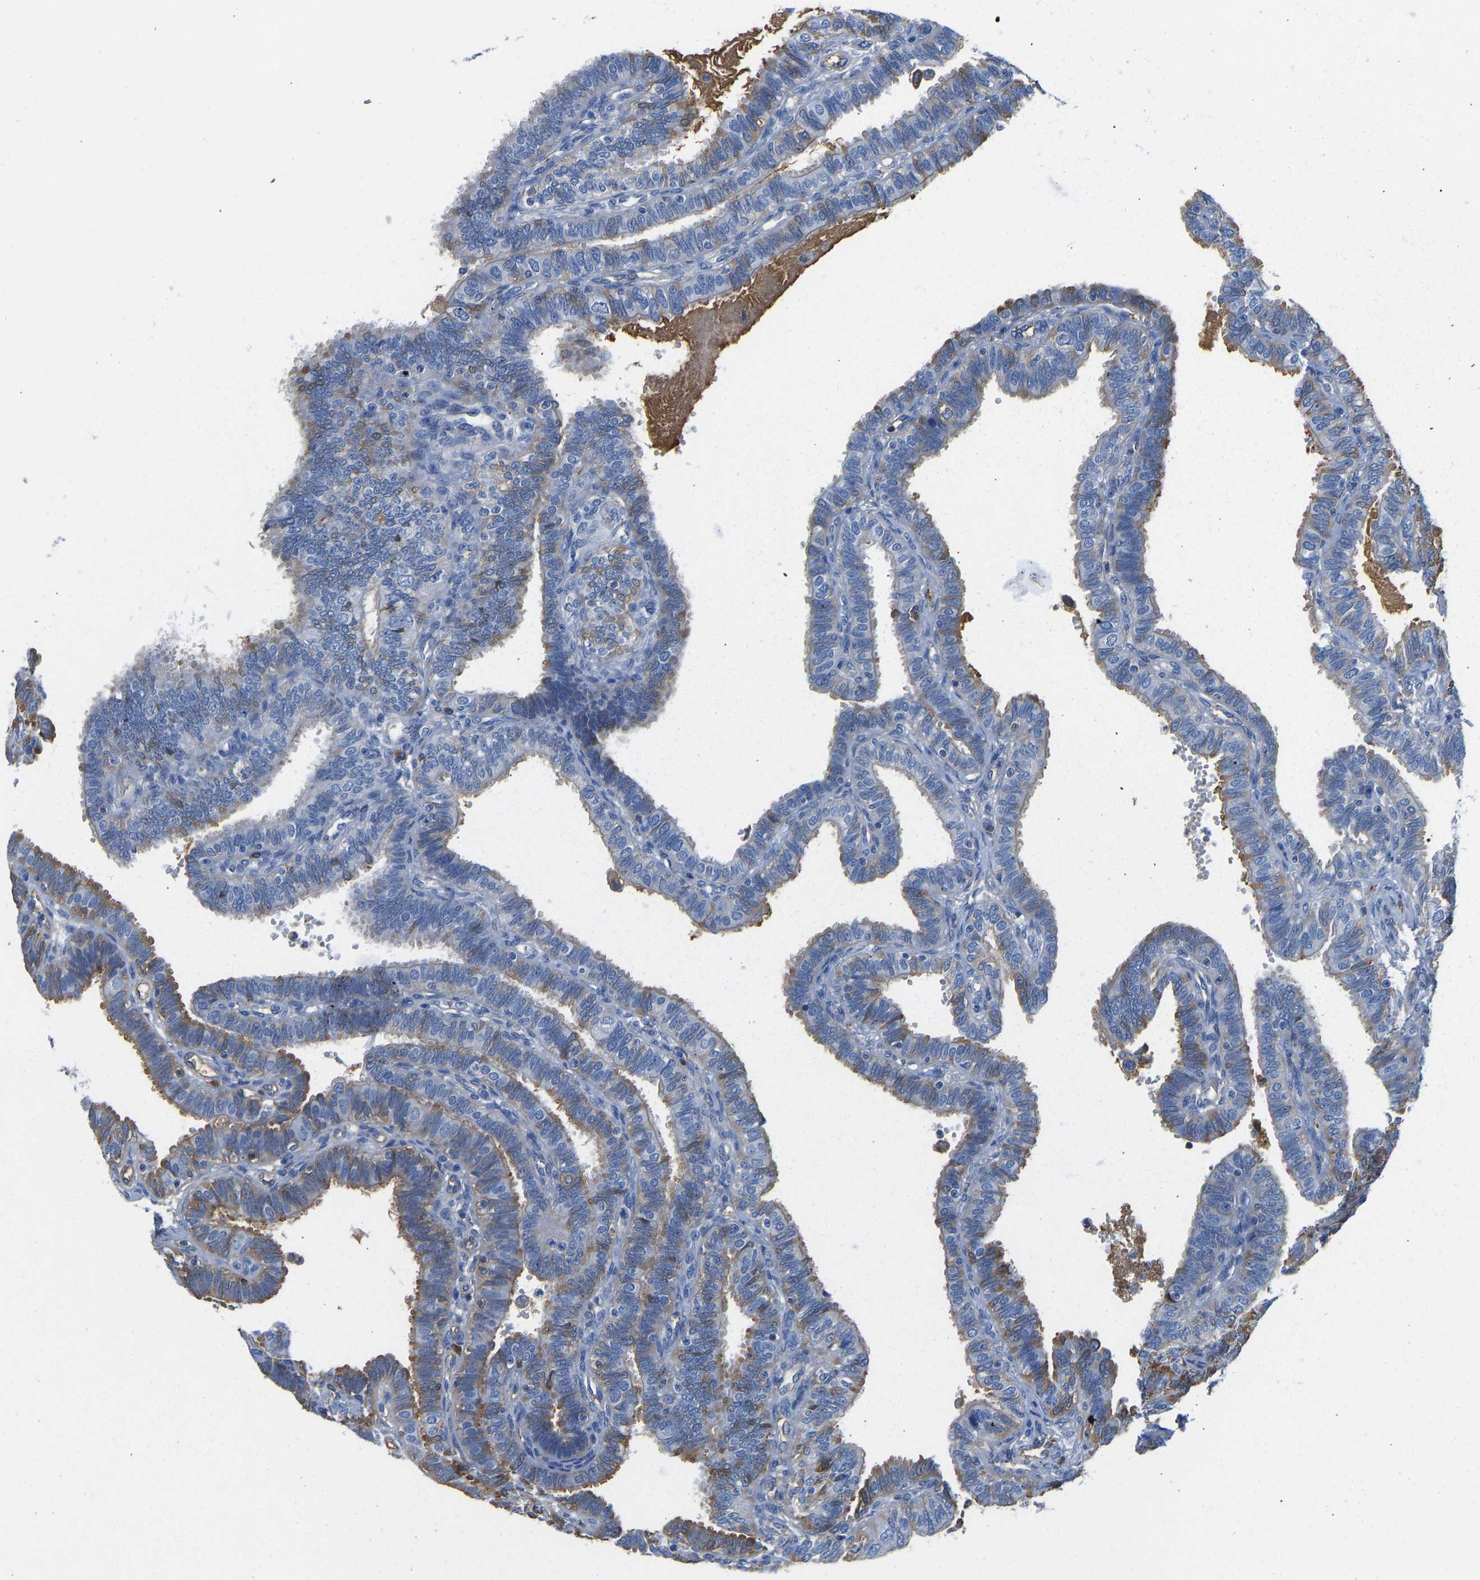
{"staining": {"intensity": "negative", "quantity": "none", "location": "none"}, "tissue": "fallopian tube", "cell_type": "Glandular cells", "image_type": "normal", "snomed": [{"axis": "morphology", "description": "Normal tissue, NOS"}, {"axis": "topography", "description": "Fallopian tube"}, {"axis": "topography", "description": "Placenta"}], "caption": "Glandular cells are negative for brown protein staining in normal fallopian tube. The staining is performed using DAB (3,3'-diaminobenzidine) brown chromogen with nuclei counter-stained in using hematoxylin.", "gene": "HSPG2", "patient": {"sex": "female", "age": 34}}